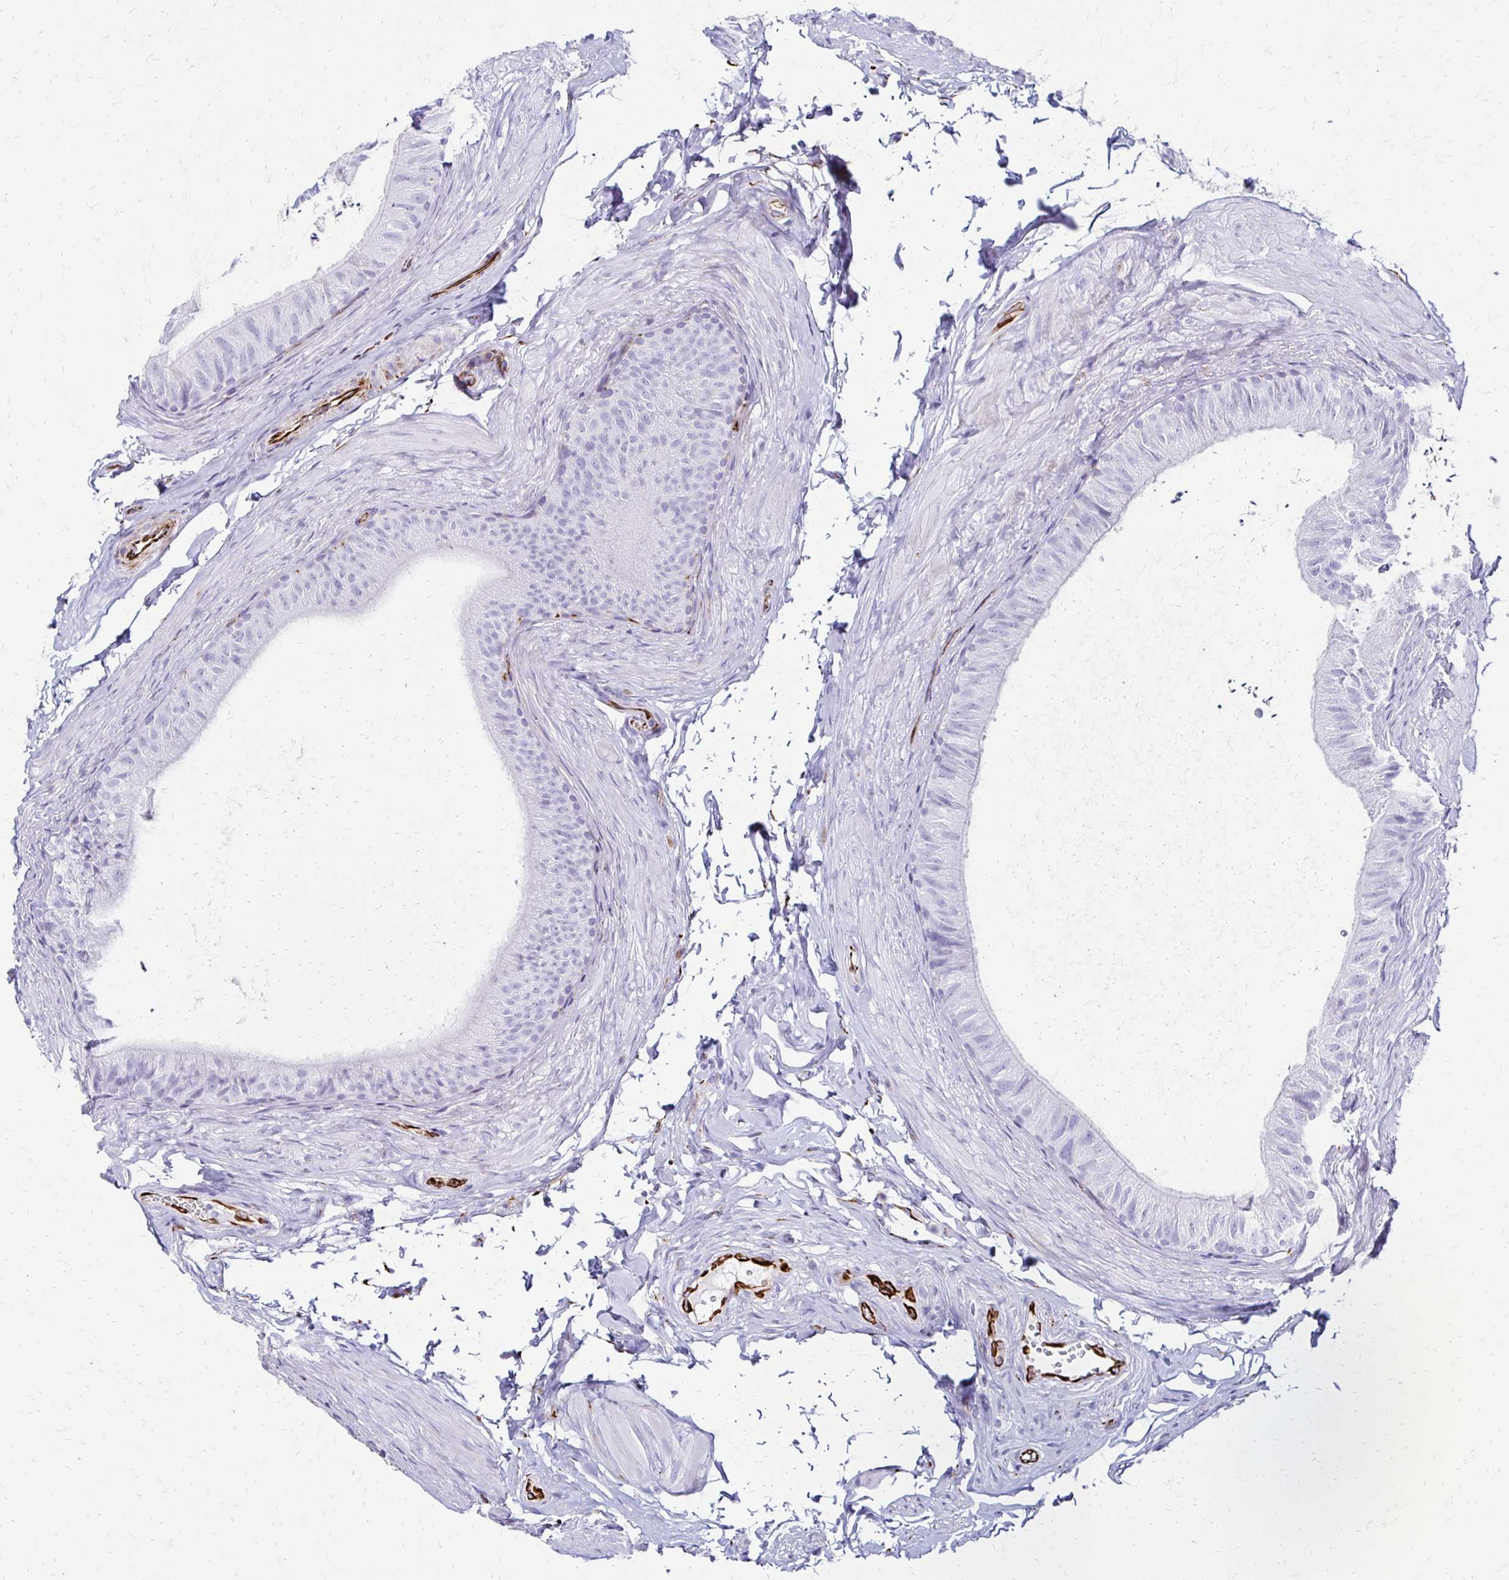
{"staining": {"intensity": "negative", "quantity": "none", "location": "none"}, "tissue": "epididymis", "cell_type": "Glandular cells", "image_type": "normal", "snomed": [{"axis": "morphology", "description": "Normal tissue, NOS"}, {"axis": "topography", "description": "Epididymis, spermatic cord, NOS"}, {"axis": "topography", "description": "Epididymis"}, {"axis": "topography", "description": "Peripheral nerve tissue"}], "caption": "Immunohistochemistry (IHC) histopathology image of benign human epididymis stained for a protein (brown), which shows no staining in glandular cells. (Stains: DAB immunohistochemistry with hematoxylin counter stain, Microscopy: brightfield microscopy at high magnification).", "gene": "TMEM54", "patient": {"sex": "male", "age": 29}}